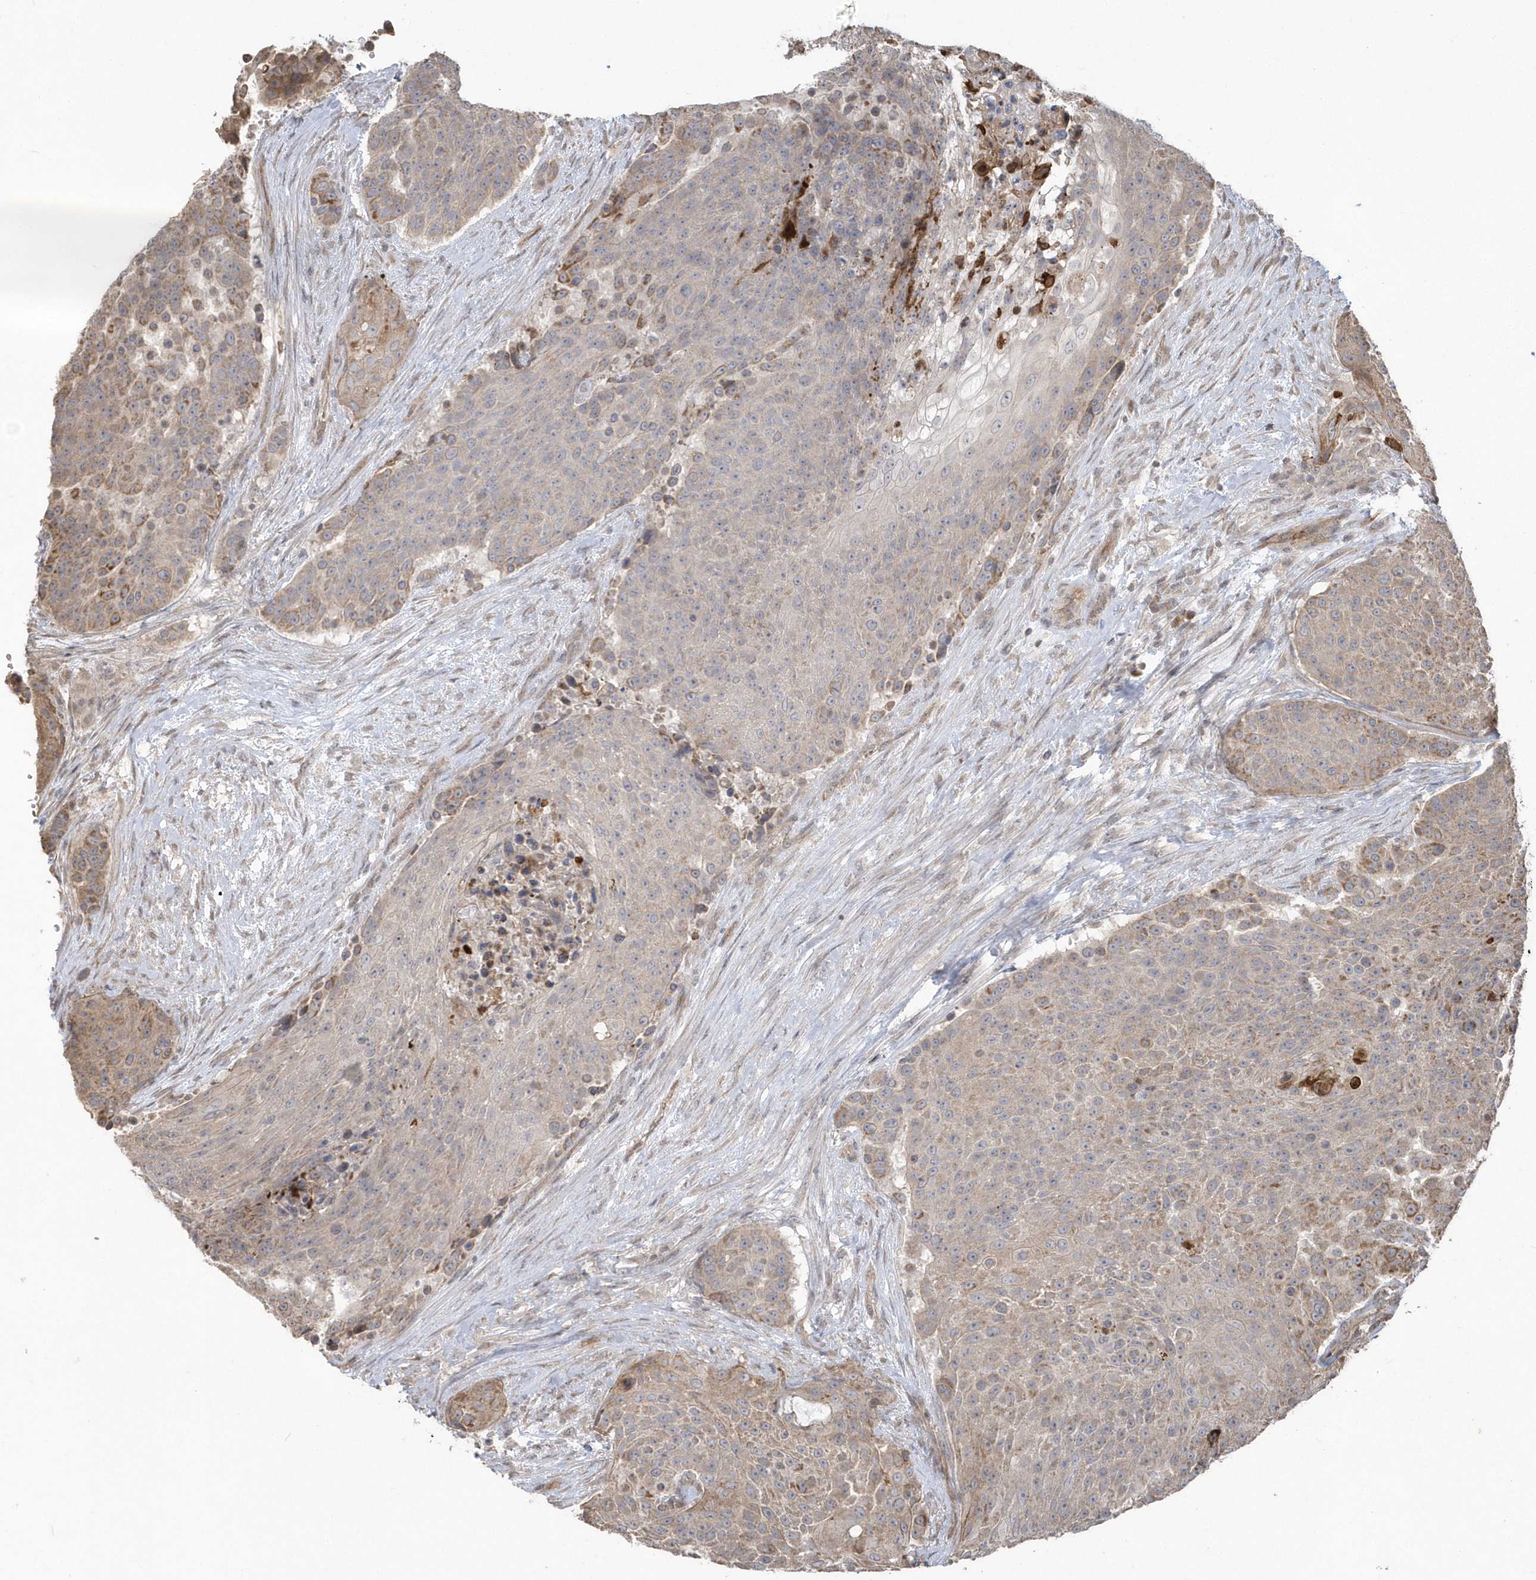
{"staining": {"intensity": "moderate", "quantity": "<25%", "location": "cytoplasmic/membranous"}, "tissue": "urothelial cancer", "cell_type": "Tumor cells", "image_type": "cancer", "snomed": [{"axis": "morphology", "description": "Urothelial carcinoma, High grade"}, {"axis": "topography", "description": "Urinary bladder"}], "caption": "Immunohistochemical staining of human high-grade urothelial carcinoma demonstrates moderate cytoplasmic/membranous protein expression in about <25% of tumor cells.", "gene": "HERPUD1", "patient": {"sex": "female", "age": 63}}